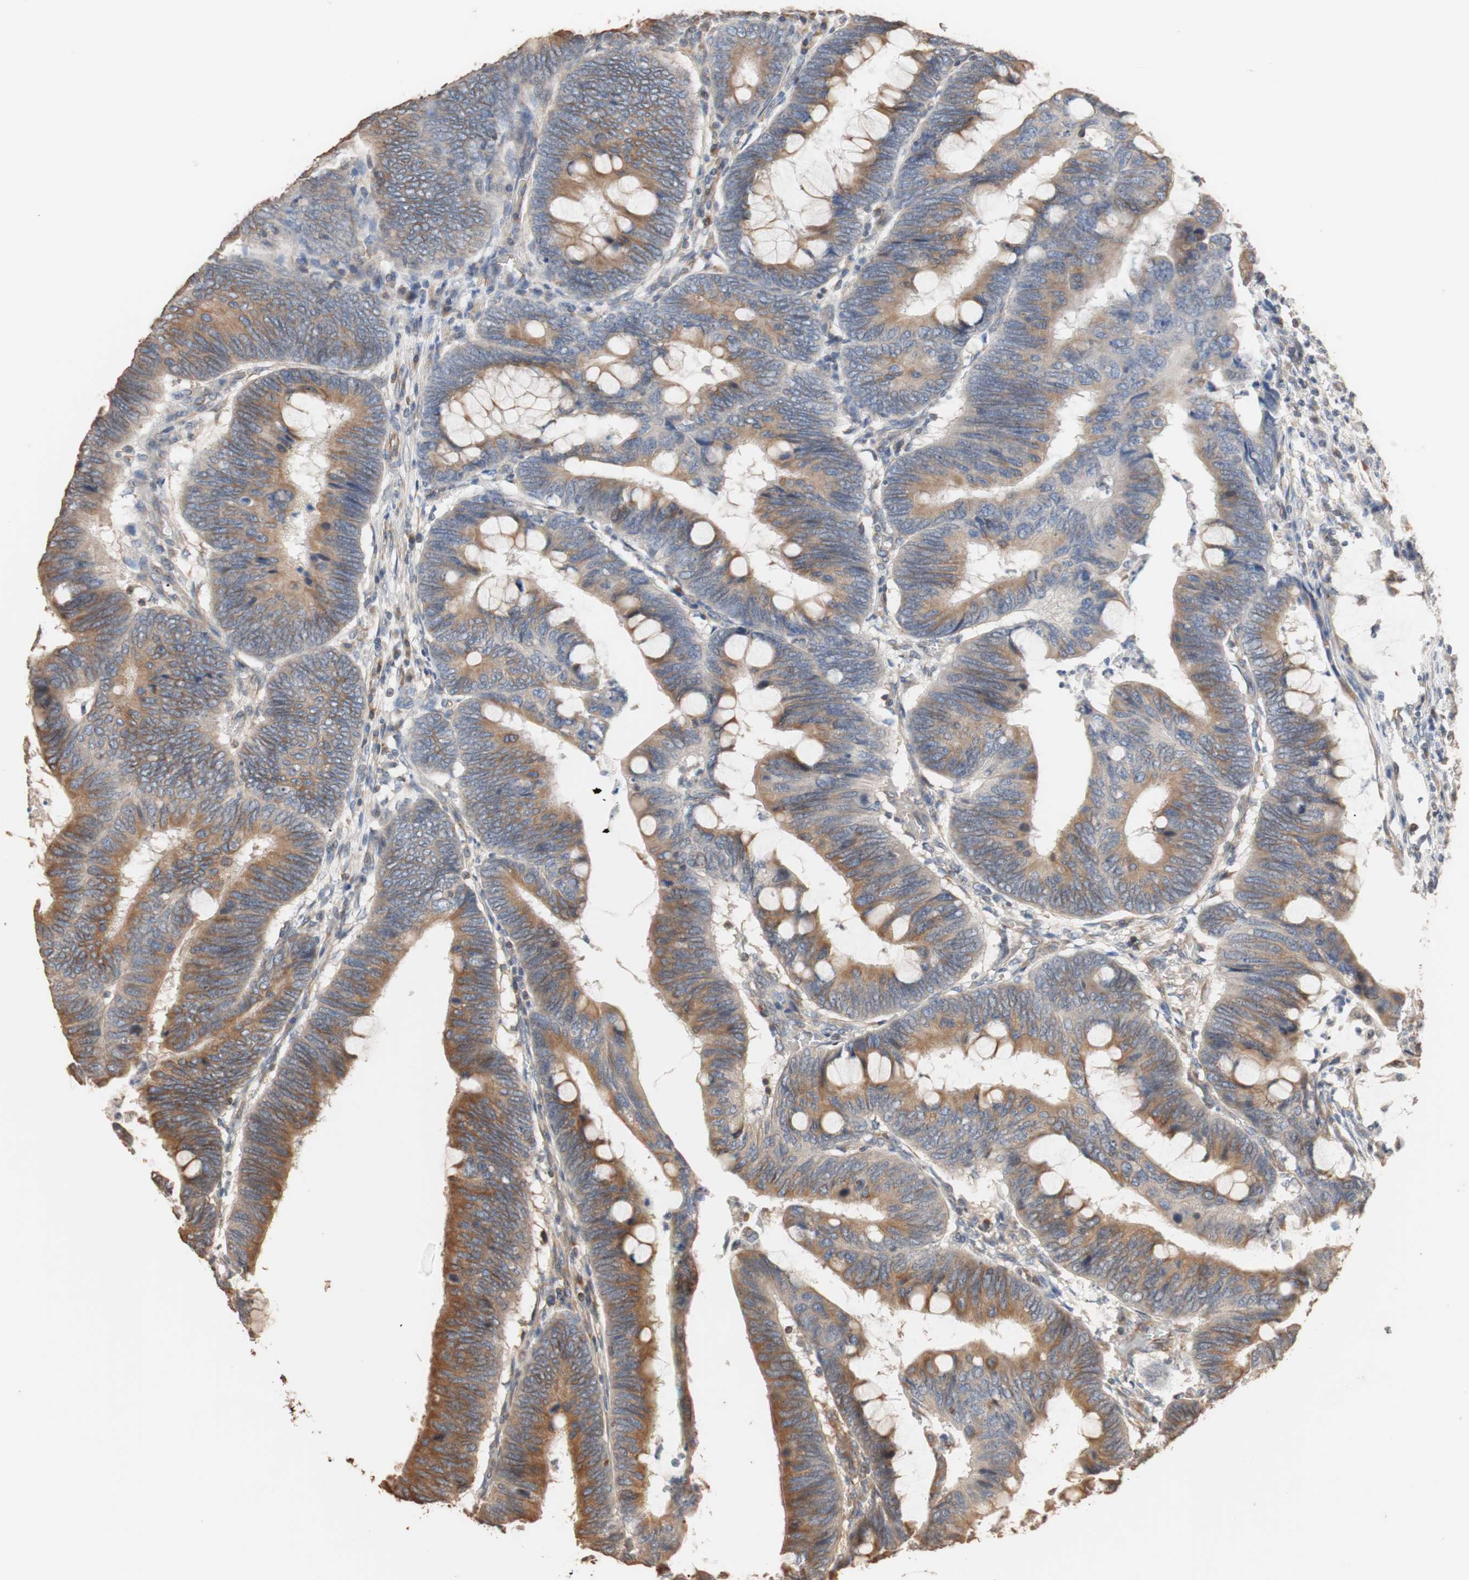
{"staining": {"intensity": "moderate", "quantity": "25%-75%", "location": "cytoplasmic/membranous"}, "tissue": "colorectal cancer", "cell_type": "Tumor cells", "image_type": "cancer", "snomed": [{"axis": "morphology", "description": "Normal tissue, NOS"}, {"axis": "morphology", "description": "Adenocarcinoma, NOS"}, {"axis": "topography", "description": "Rectum"}, {"axis": "topography", "description": "Peripheral nerve tissue"}], "caption": "The histopathology image demonstrates a brown stain indicating the presence of a protein in the cytoplasmic/membranous of tumor cells in colorectal adenocarcinoma.", "gene": "TUBB", "patient": {"sex": "male", "age": 92}}